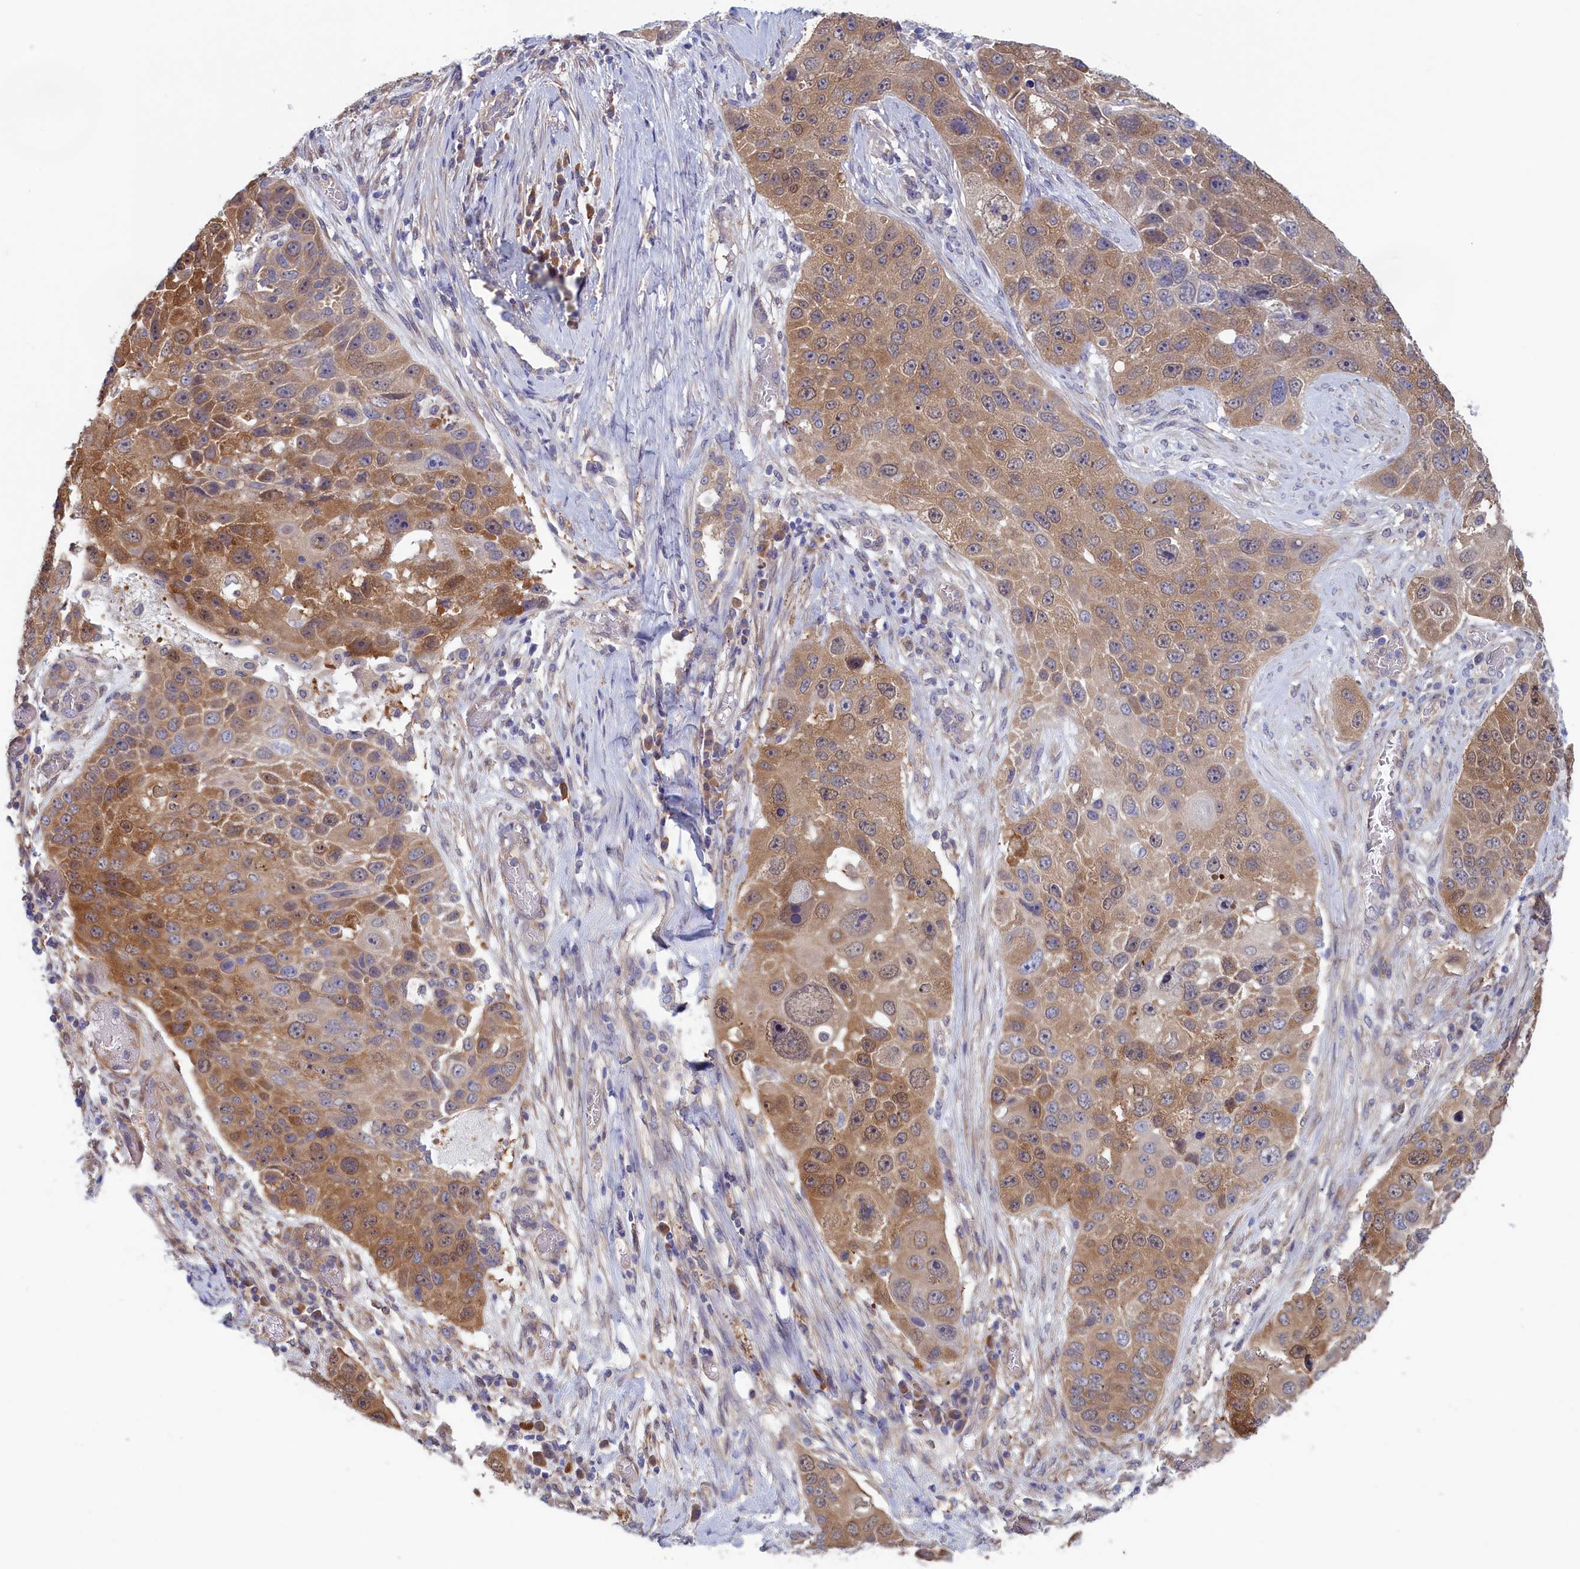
{"staining": {"intensity": "moderate", "quantity": "25%-75%", "location": "cytoplasmic/membranous,nuclear"}, "tissue": "lung cancer", "cell_type": "Tumor cells", "image_type": "cancer", "snomed": [{"axis": "morphology", "description": "Adenocarcinoma, NOS"}, {"axis": "topography", "description": "Lung"}], "caption": "Protein expression analysis of human adenocarcinoma (lung) reveals moderate cytoplasmic/membranous and nuclear staining in approximately 25%-75% of tumor cells.", "gene": "SYNDIG1L", "patient": {"sex": "male", "age": 64}}